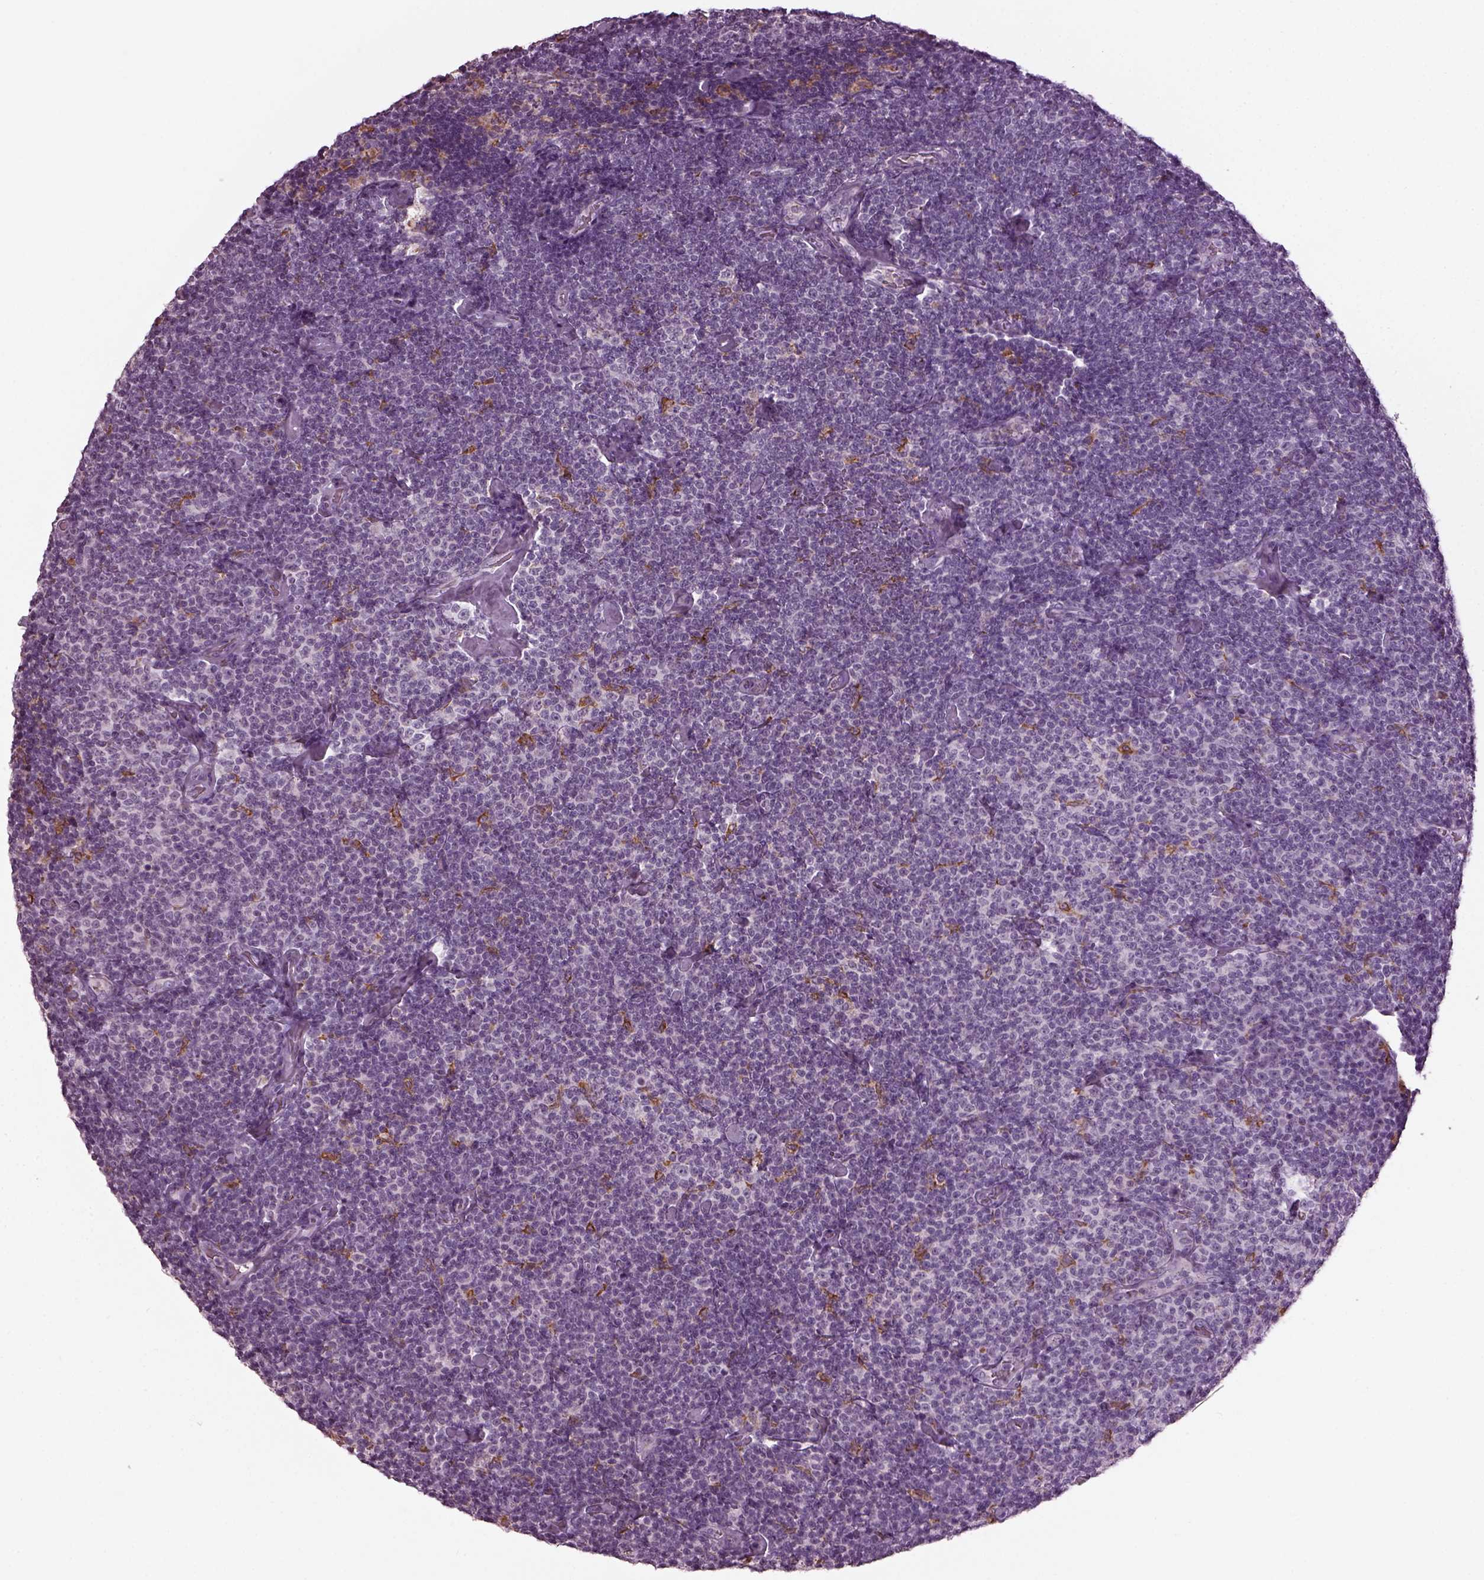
{"staining": {"intensity": "negative", "quantity": "none", "location": "none"}, "tissue": "lymphoma", "cell_type": "Tumor cells", "image_type": "cancer", "snomed": [{"axis": "morphology", "description": "Malignant lymphoma, non-Hodgkin's type, Low grade"}, {"axis": "topography", "description": "Lymph node"}], "caption": "High power microscopy photomicrograph of an immunohistochemistry (IHC) image of malignant lymphoma, non-Hodgkin's type (low-grade), revealing no significant positivity in tumor cells.", "gene": "TMEM231", "patient": {"sex": "male", "age": 81}}